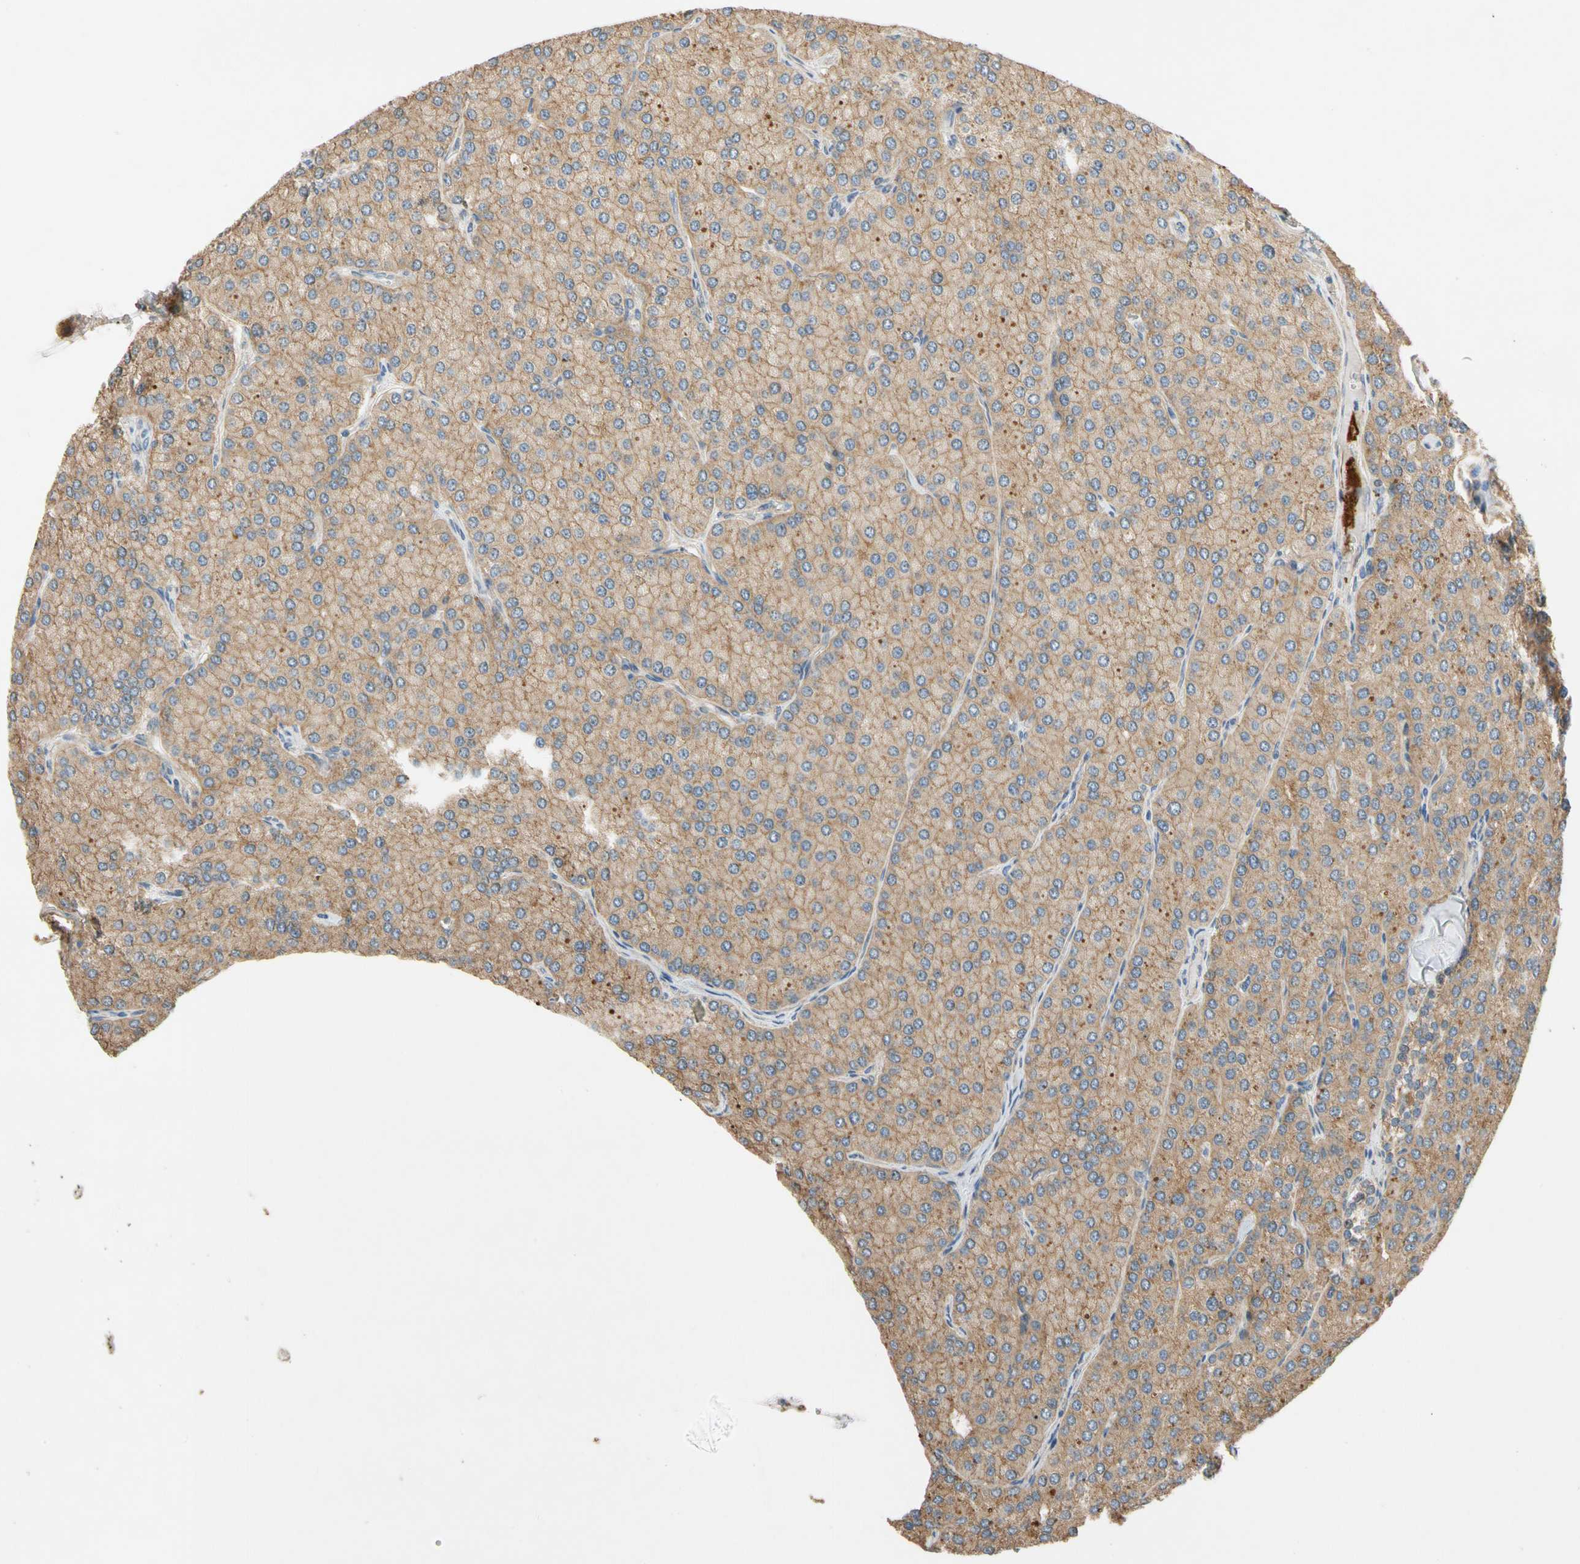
{"staining": {"intensity": "weak", "quantity": ">75%", "location": "cytoplasmic/membranous"}, "tissue": "parathyroid gland", "cell_type": "Glandular cells", "image_type": "normal", "snomed": [{"axis": "morphology", "description": "Normal tissue, NOS"}, {"axis": "morphology", "description": "Adenoma, NOS"}, {"axis": "topography", "description": "Parathyroid gland"}], "caption": "Immunohistochemistry (IHC) image of unremarkable parathyroid gland: human parathyroid gland stained using immunohistochemistry shows low levels of weak protein expression localized specifically in the cytoplasmic/membranous of glandular cells, appearing as a cytoplasmic/membranous brown color.", "gene": "USP12", "patient": {"sex": "female", "age": 86}}